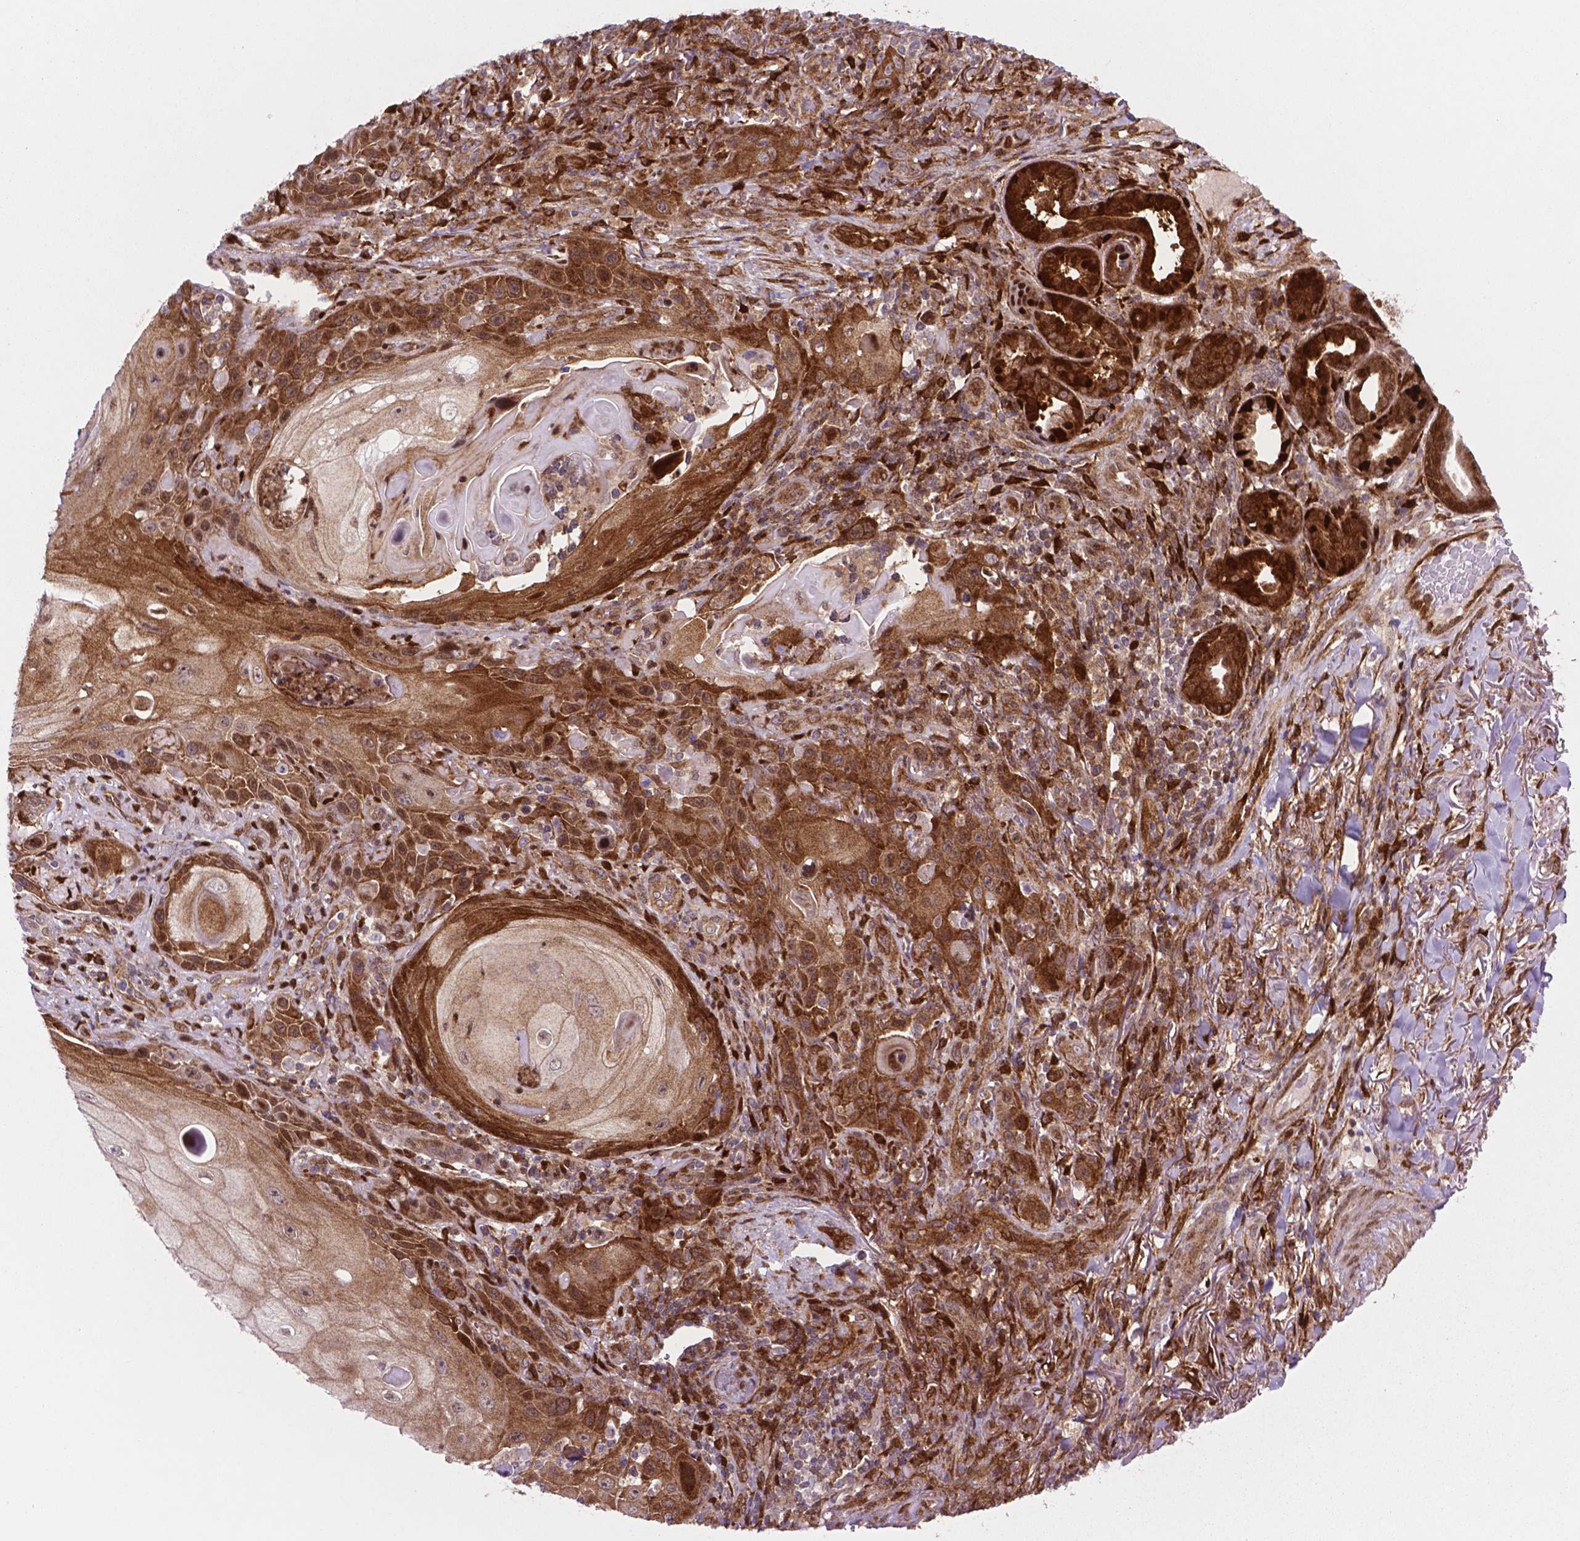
{"staining": {"intensity": "strong", "quantity": ">75%", "location": "cytoplasmic/membranous"}, "tissue": "skin cancer", "cell_type": "Tumor cells", "image_type": "cancer", "snomed": [{"axis": "morphology", "description": "Squamous cell carcinoma, NOS"}, {"axis": "topography", "description": "Skin"}], "caption": "Immunohistochemical staining of skin cancer (squamous cell carcinoma) exhibits strong cytoplasmic/membranous protein staining in about >75% of tumor cells.", "gene": "LDHA", "patient": {"sex": "female", "age": 94}}